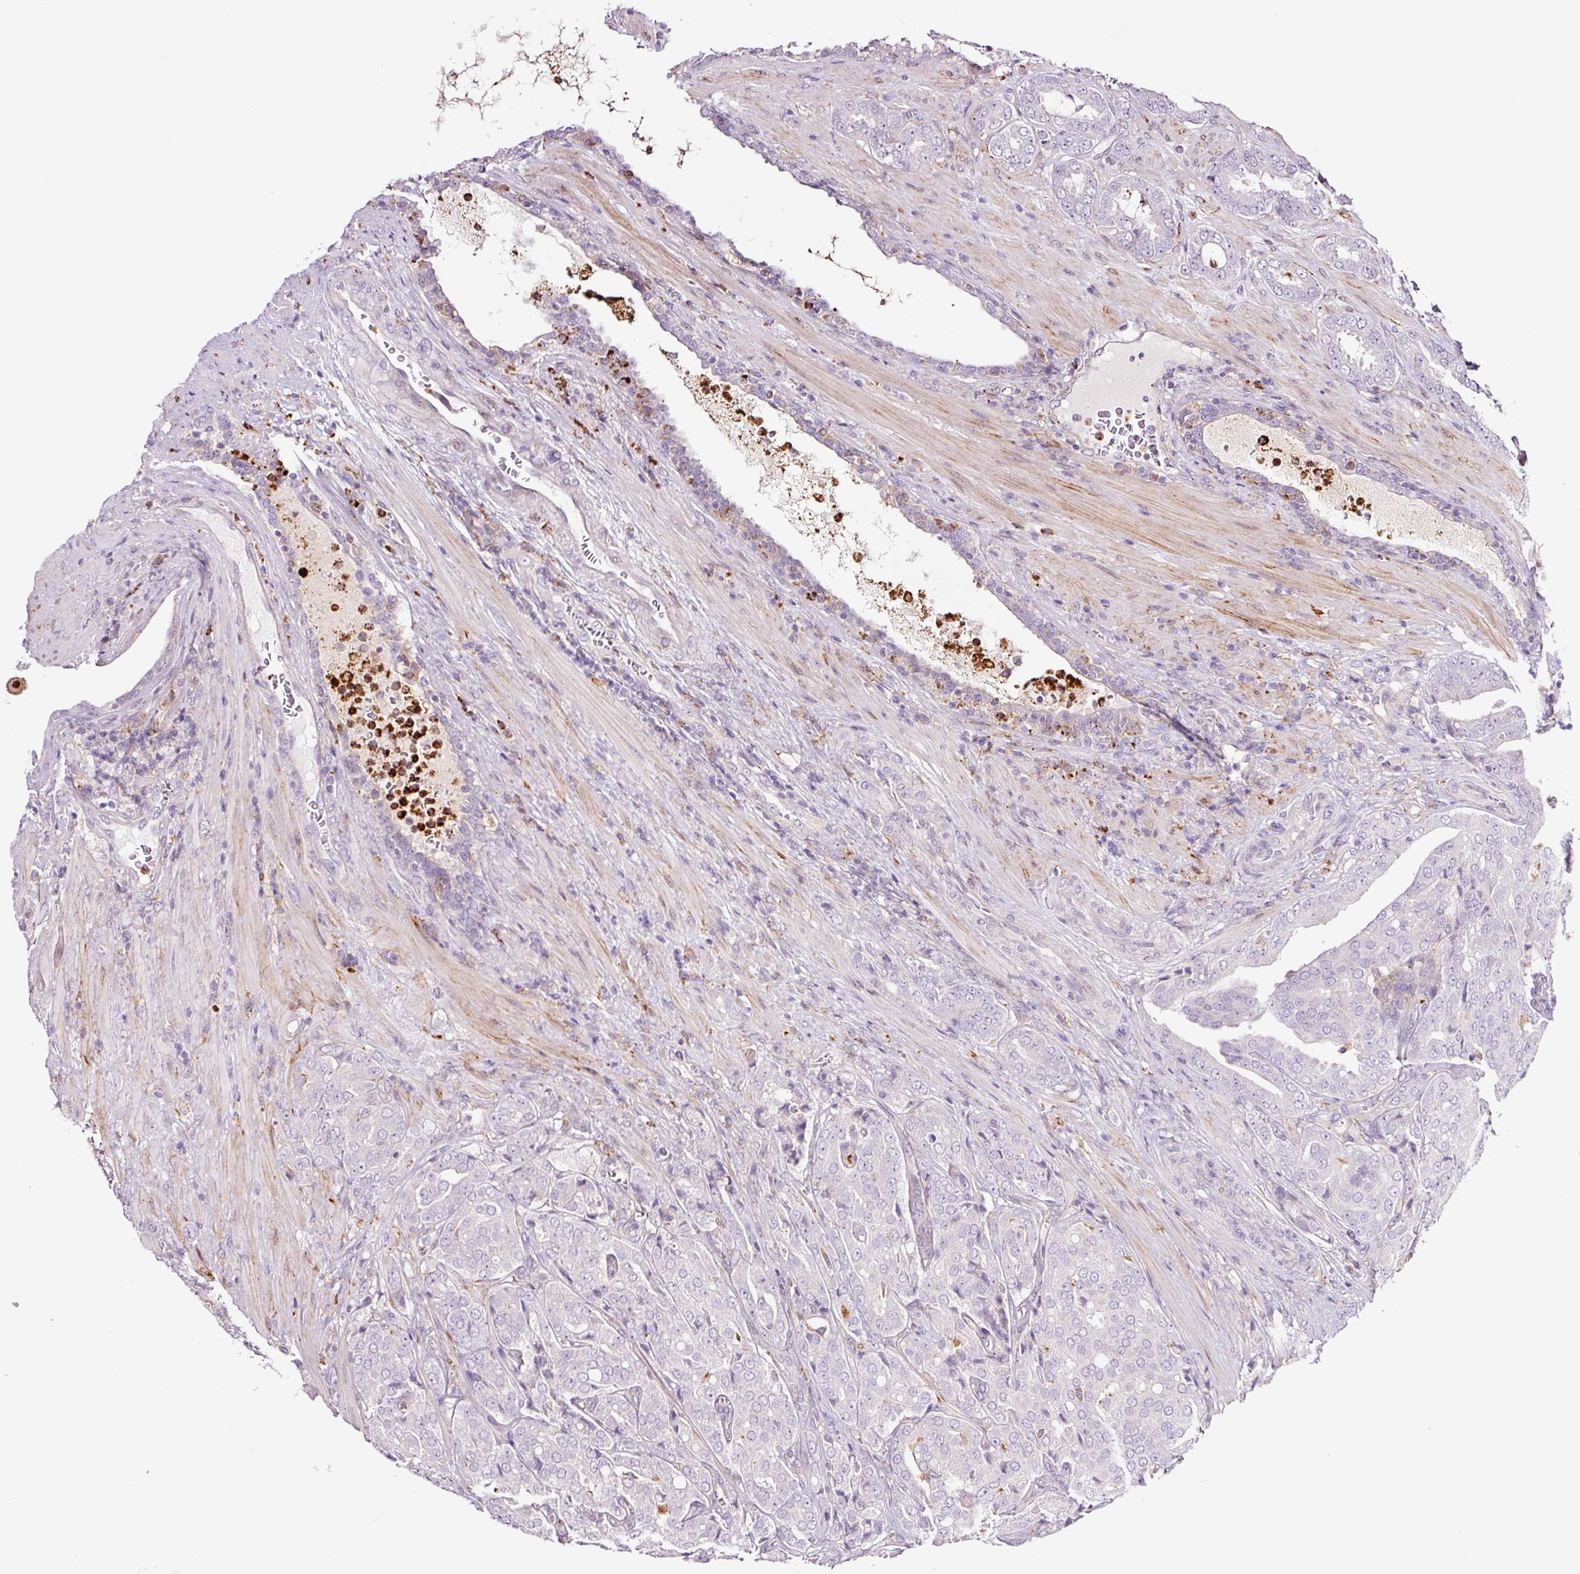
{"staining": {"intensity": "negative", "quantity": "none", "location": "none"}, "tissue": "prostate cancer", "cell_type": "Tumor cells", "image_type": "cancer", "snomed": [{"axis": "morphology", "description": "Adenocarcinoma, High grade"}, {"axis": "topography", "description": "Prostate"}], "caption": "Immunohistochemistry image of high-grade adenocarcinoma (prostate) stained for a protein (brown), which demonstrates no staining in tumor cells.", "gene": "SH2D6", "patient": {"sex": "male", "age": 68}}